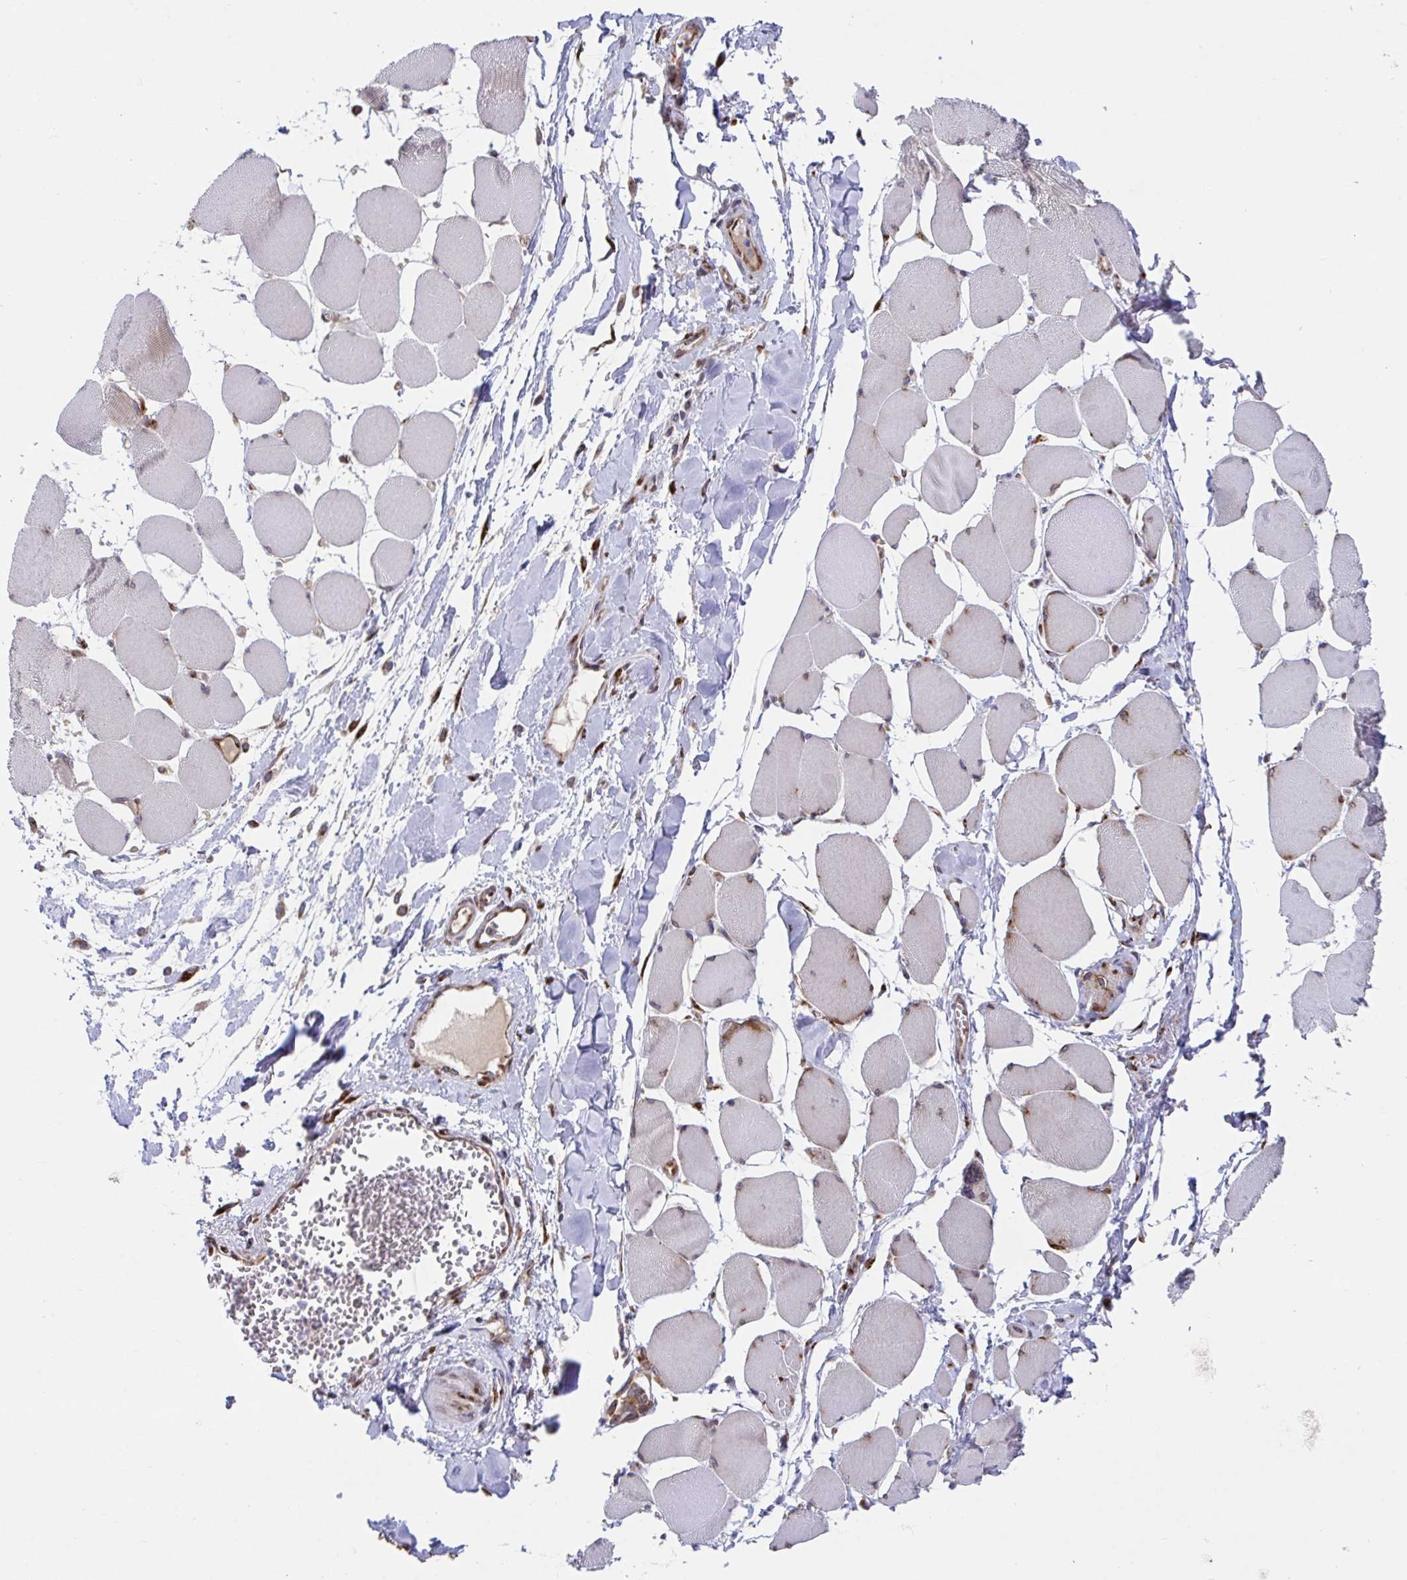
{"staining": {"intensity": "weak", "quantity": "<25%", "location": "cytoplasmic/membranous"}, "tissue": "skeletal muscle", "cell_type": "Myocytes", "image_type": "normal", "snomed": [{"axis": "morphology", "description": "Normal tissue, NOS"}, {"axis": "topography", "description": "Skeletal muscle"}], "caption": "The photomicrograph displays no significant expression in myocytes of skeletal muscle.", "gene": "ATP5MJ", "patient": {"sex": "female", "age": 75}}